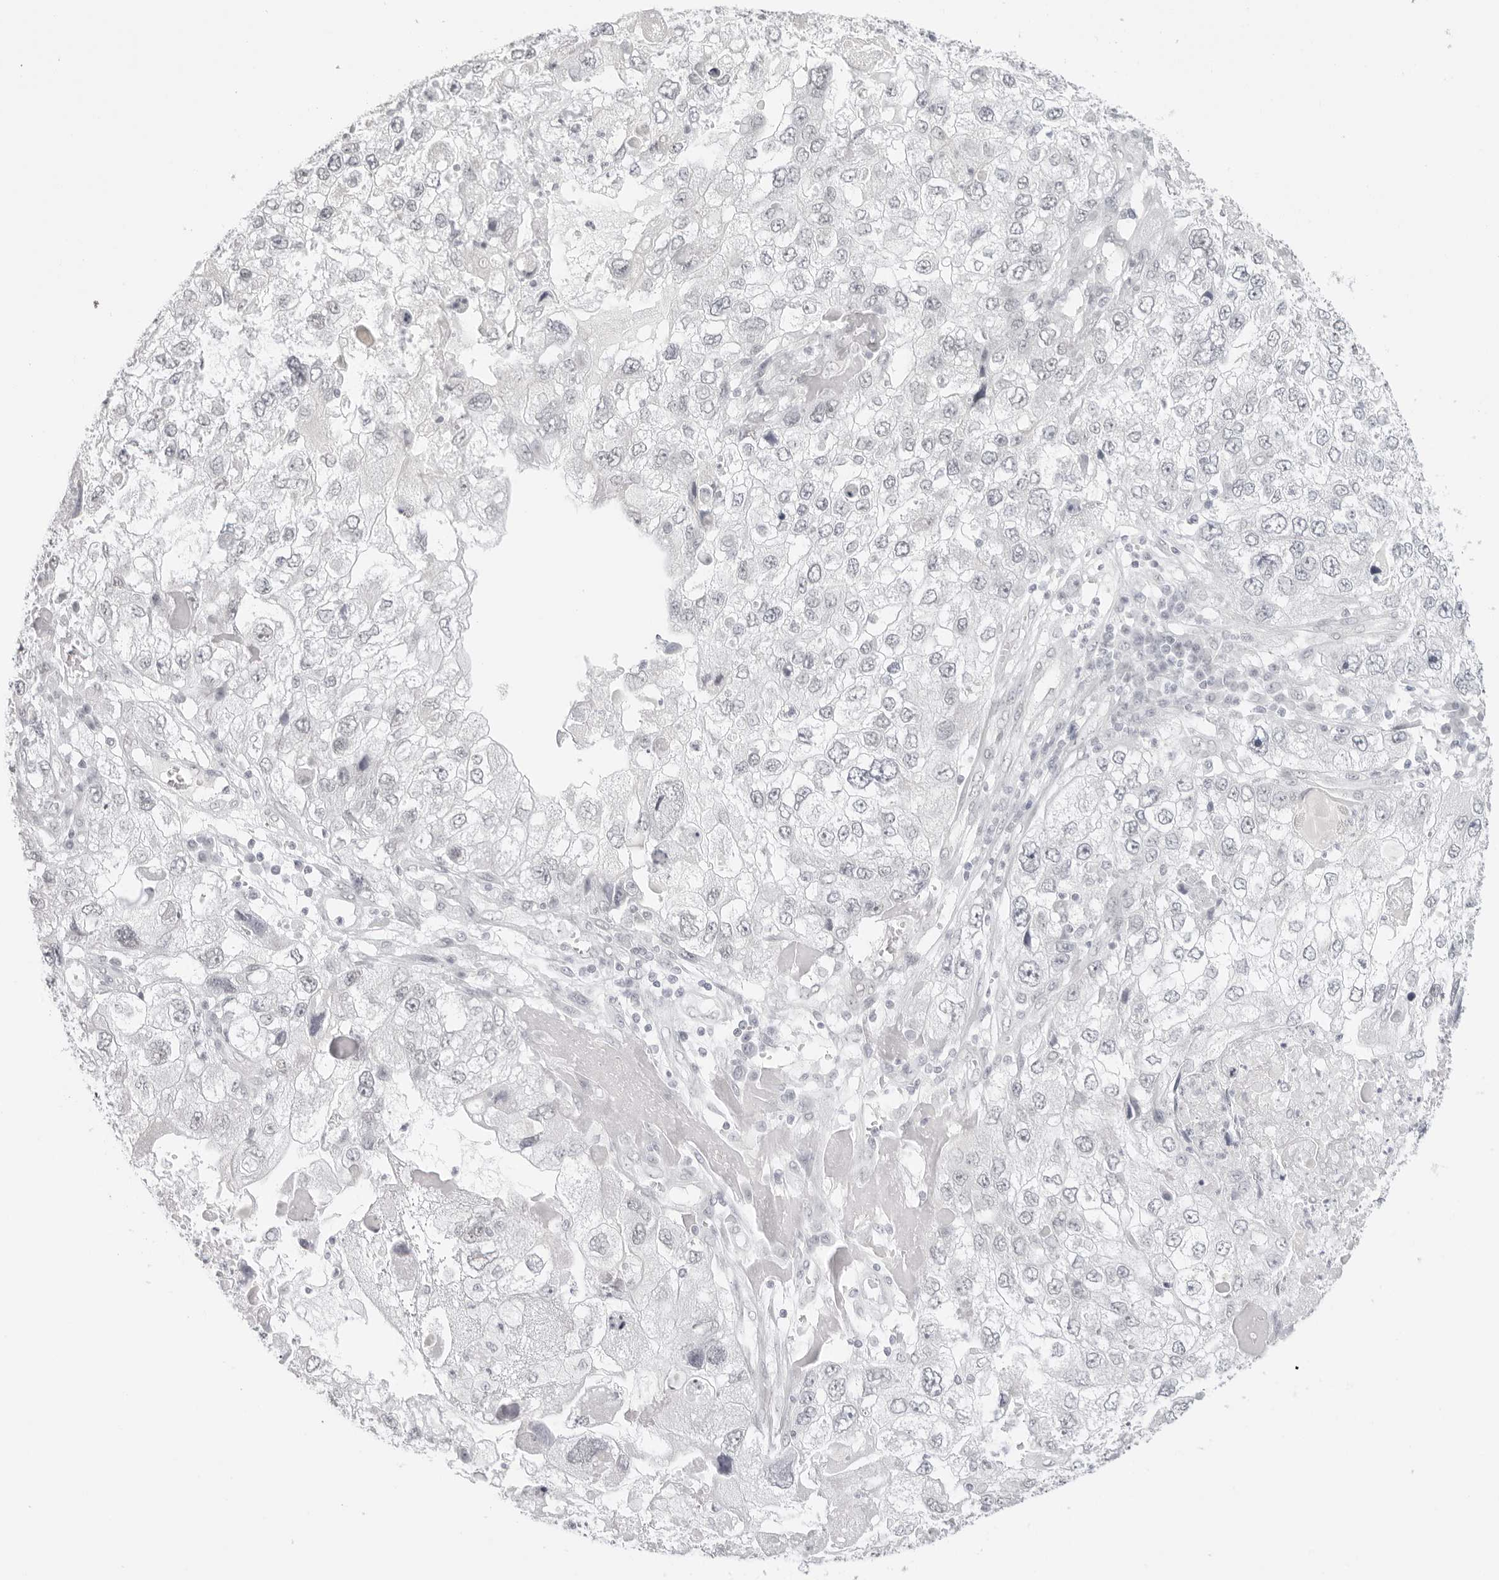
{"staining": {"intensity": "negative", "quantity": "none", "location": "none"}, "tissue": "endometrial cancer", "cell_type": "Tumor cells", "image_type": "cancer", "snomed": [{"axis": "morphology", "description": "Adenocarcinoma, NOS"}, {"axis": "topography", "description": "Endometrium"}], "caption": "Protein analysis of adenocarcinoma (endometrial) demonstrates no significant expression in tumor cells.", "gene": "MED18", "patient": {"sex": "female", "age": 49}}